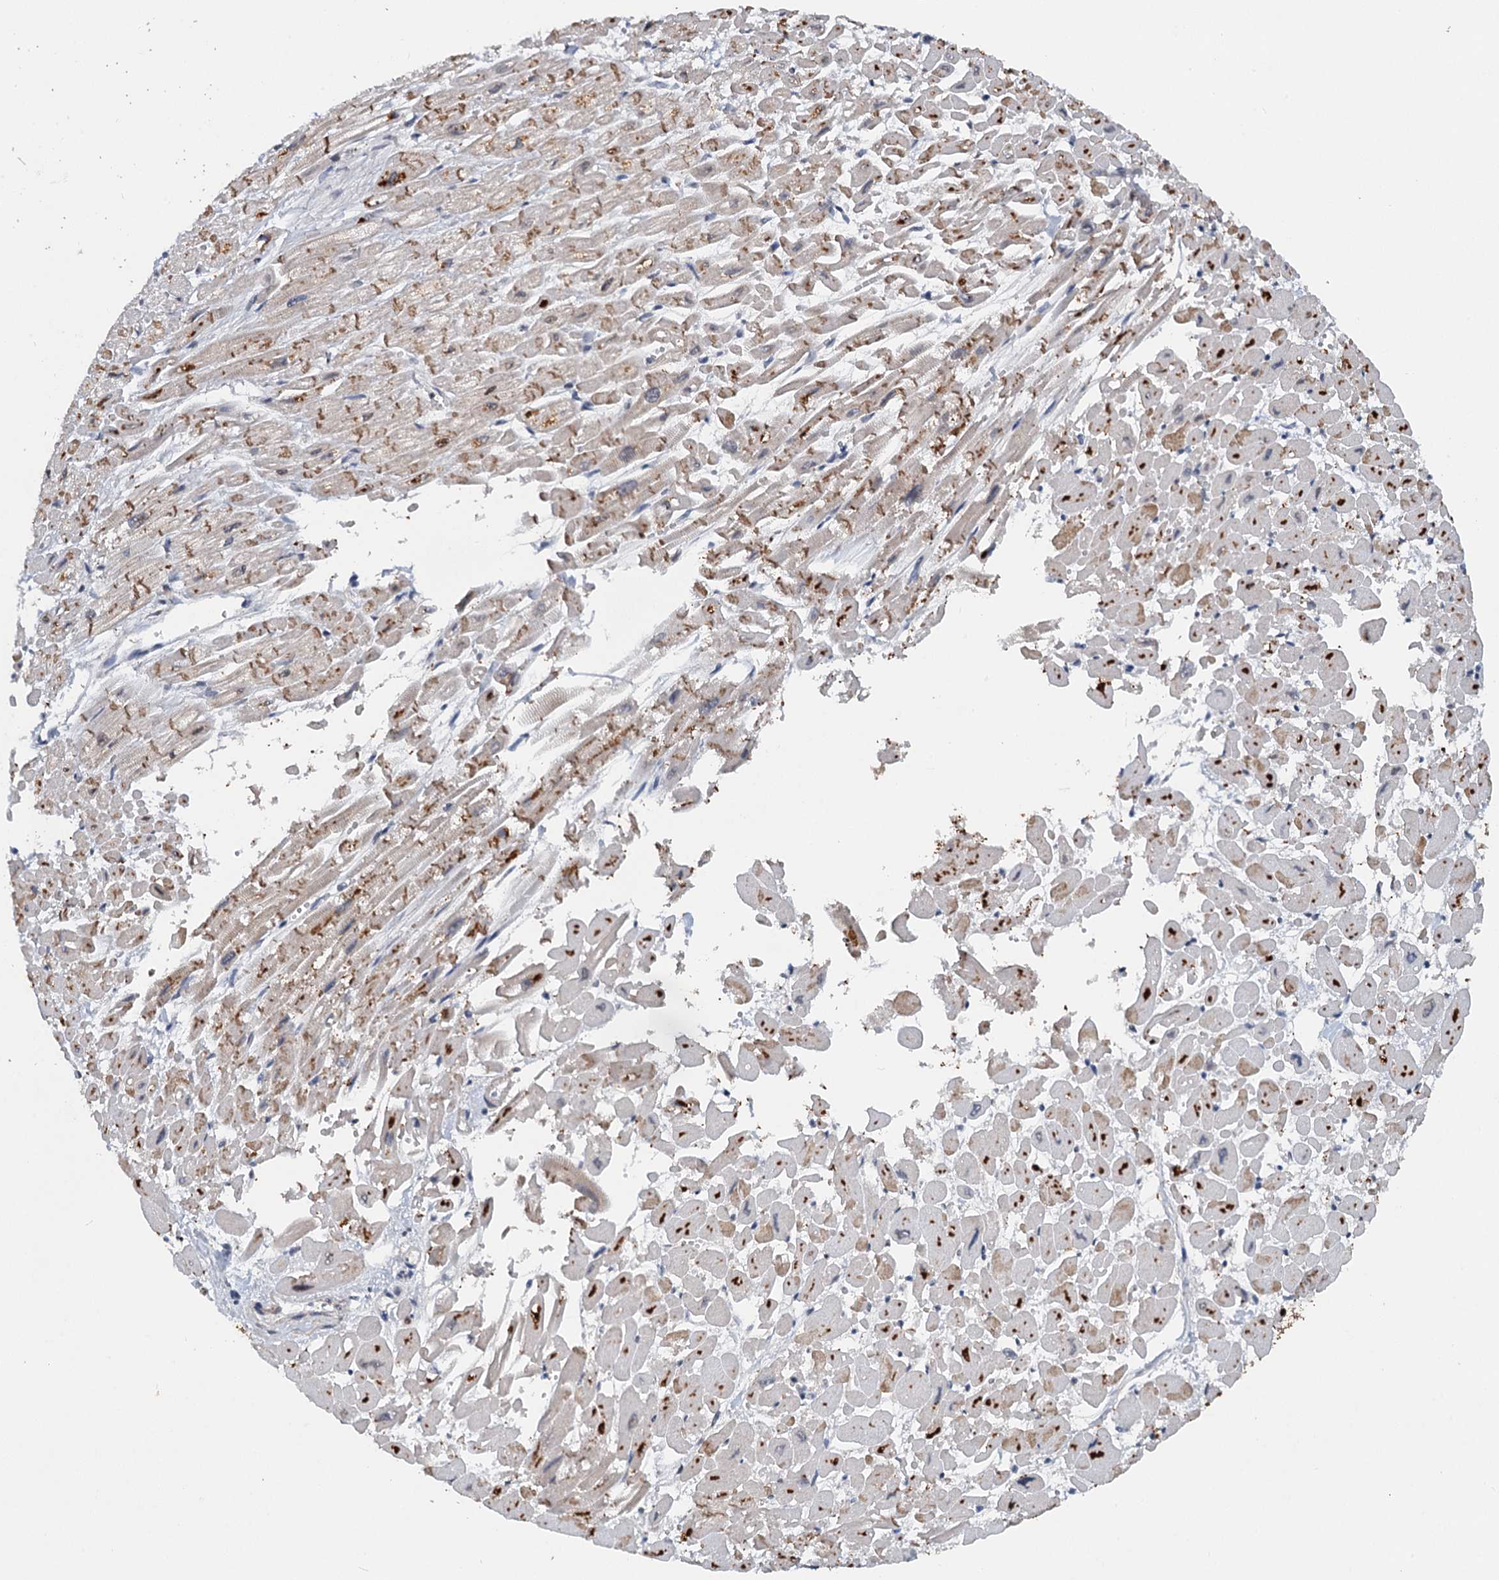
{"staining": {"intensity": "moderate", "quantity": "25%-75%", "location": "cytoplasmic/membranous"}, "tissue": "heart muscle", "cell_type": "Cardiomyocytes", "image_type": "normal", "snomed": [{"axis": "morphology", "description": "Normal tissue, NOS"}, {"axis": "topography", "description": "Heart"}], "caption": "Brown immunohistochemical staining in normal human heart muscle shows moderate cytoplasmic/membranous expression in approximately 25%-75% of cardiomyocytes. The staining is performed using DAB brown chromogen to label protein expression. The nuclei are counter-stained blue using hematoxylin.", "gene": "CSTF3", "patient": {"sex": "male", "age": 54}}